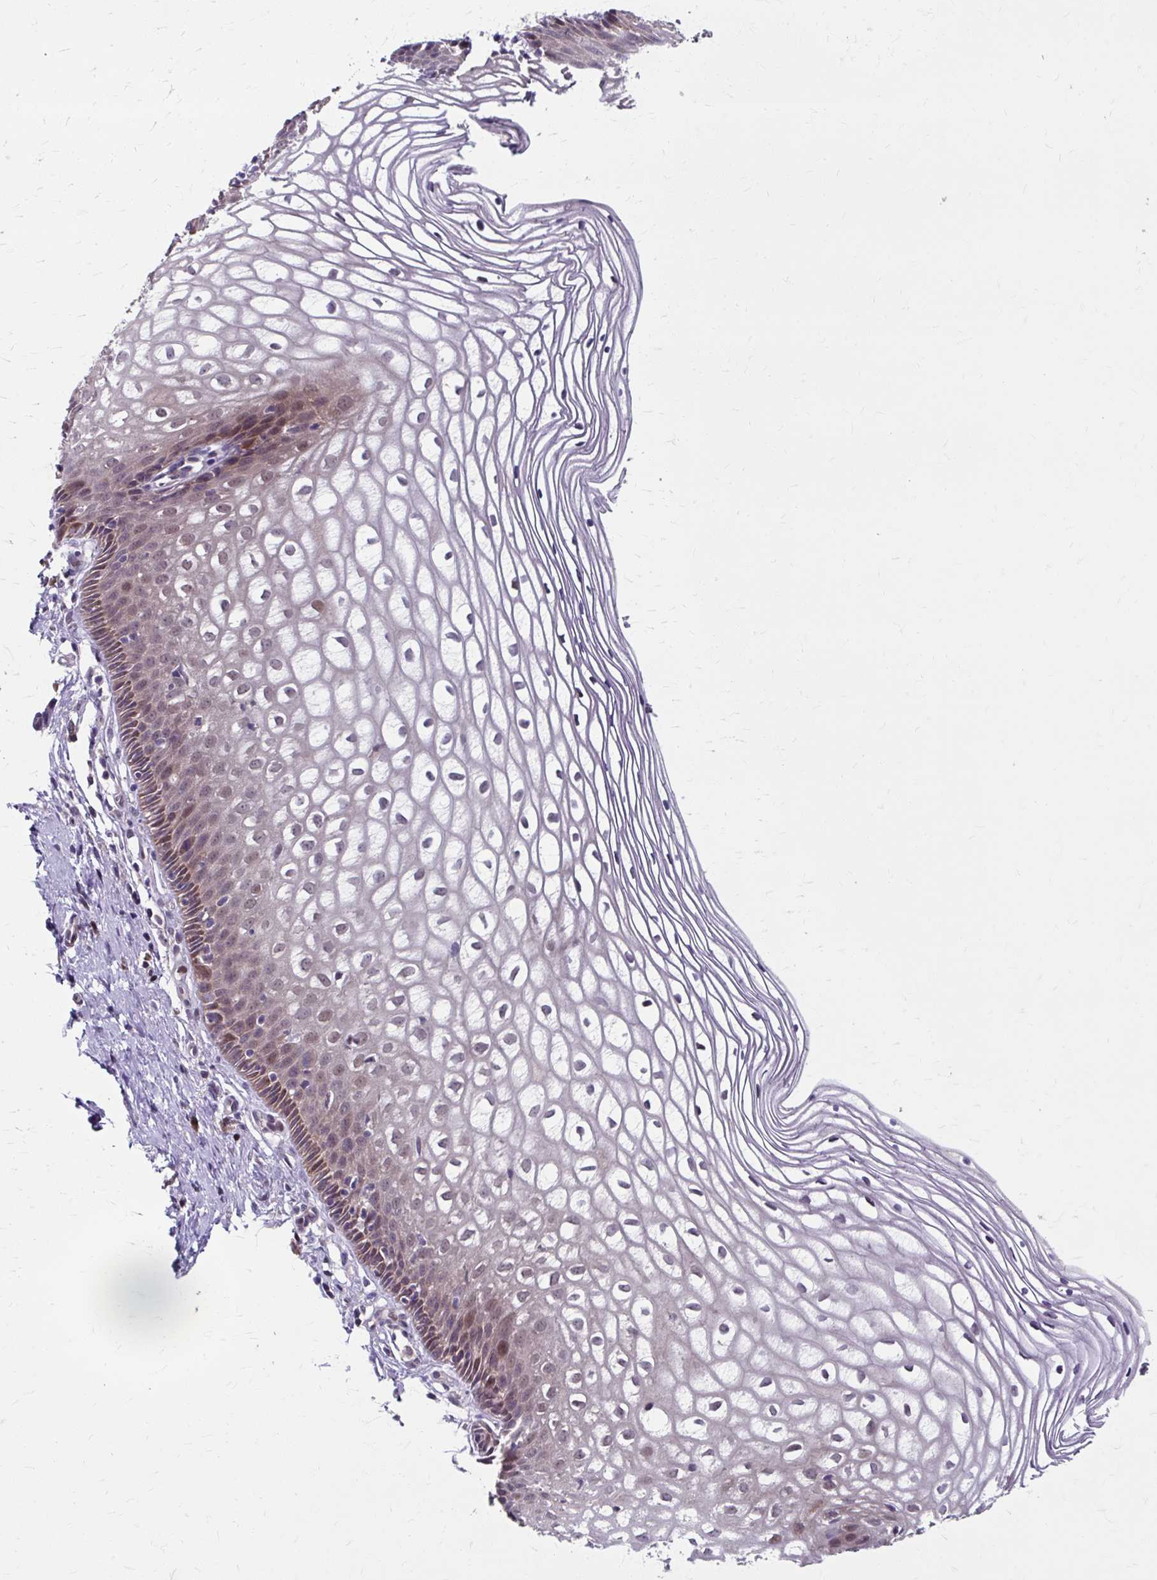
{"staining": {"intensity": "moderate", "quantity": ">75%", "location": "nuclear"}, "tissue": "cervix", "cell_type": "Glandular cells", "image_type": "normal", "snomed": [{"axis": "morphology", "description": "Normal tissue, NOS"}, {"axis": "topography", "description": "Cervix"}], "caption": "Cervix stained for a protein (brown) demonstrates moderate nuclear positive positivity in approximately >75% of glandular cells.", "gene": "ZNF555", "patient": {"sex": "female", "age": 36}}